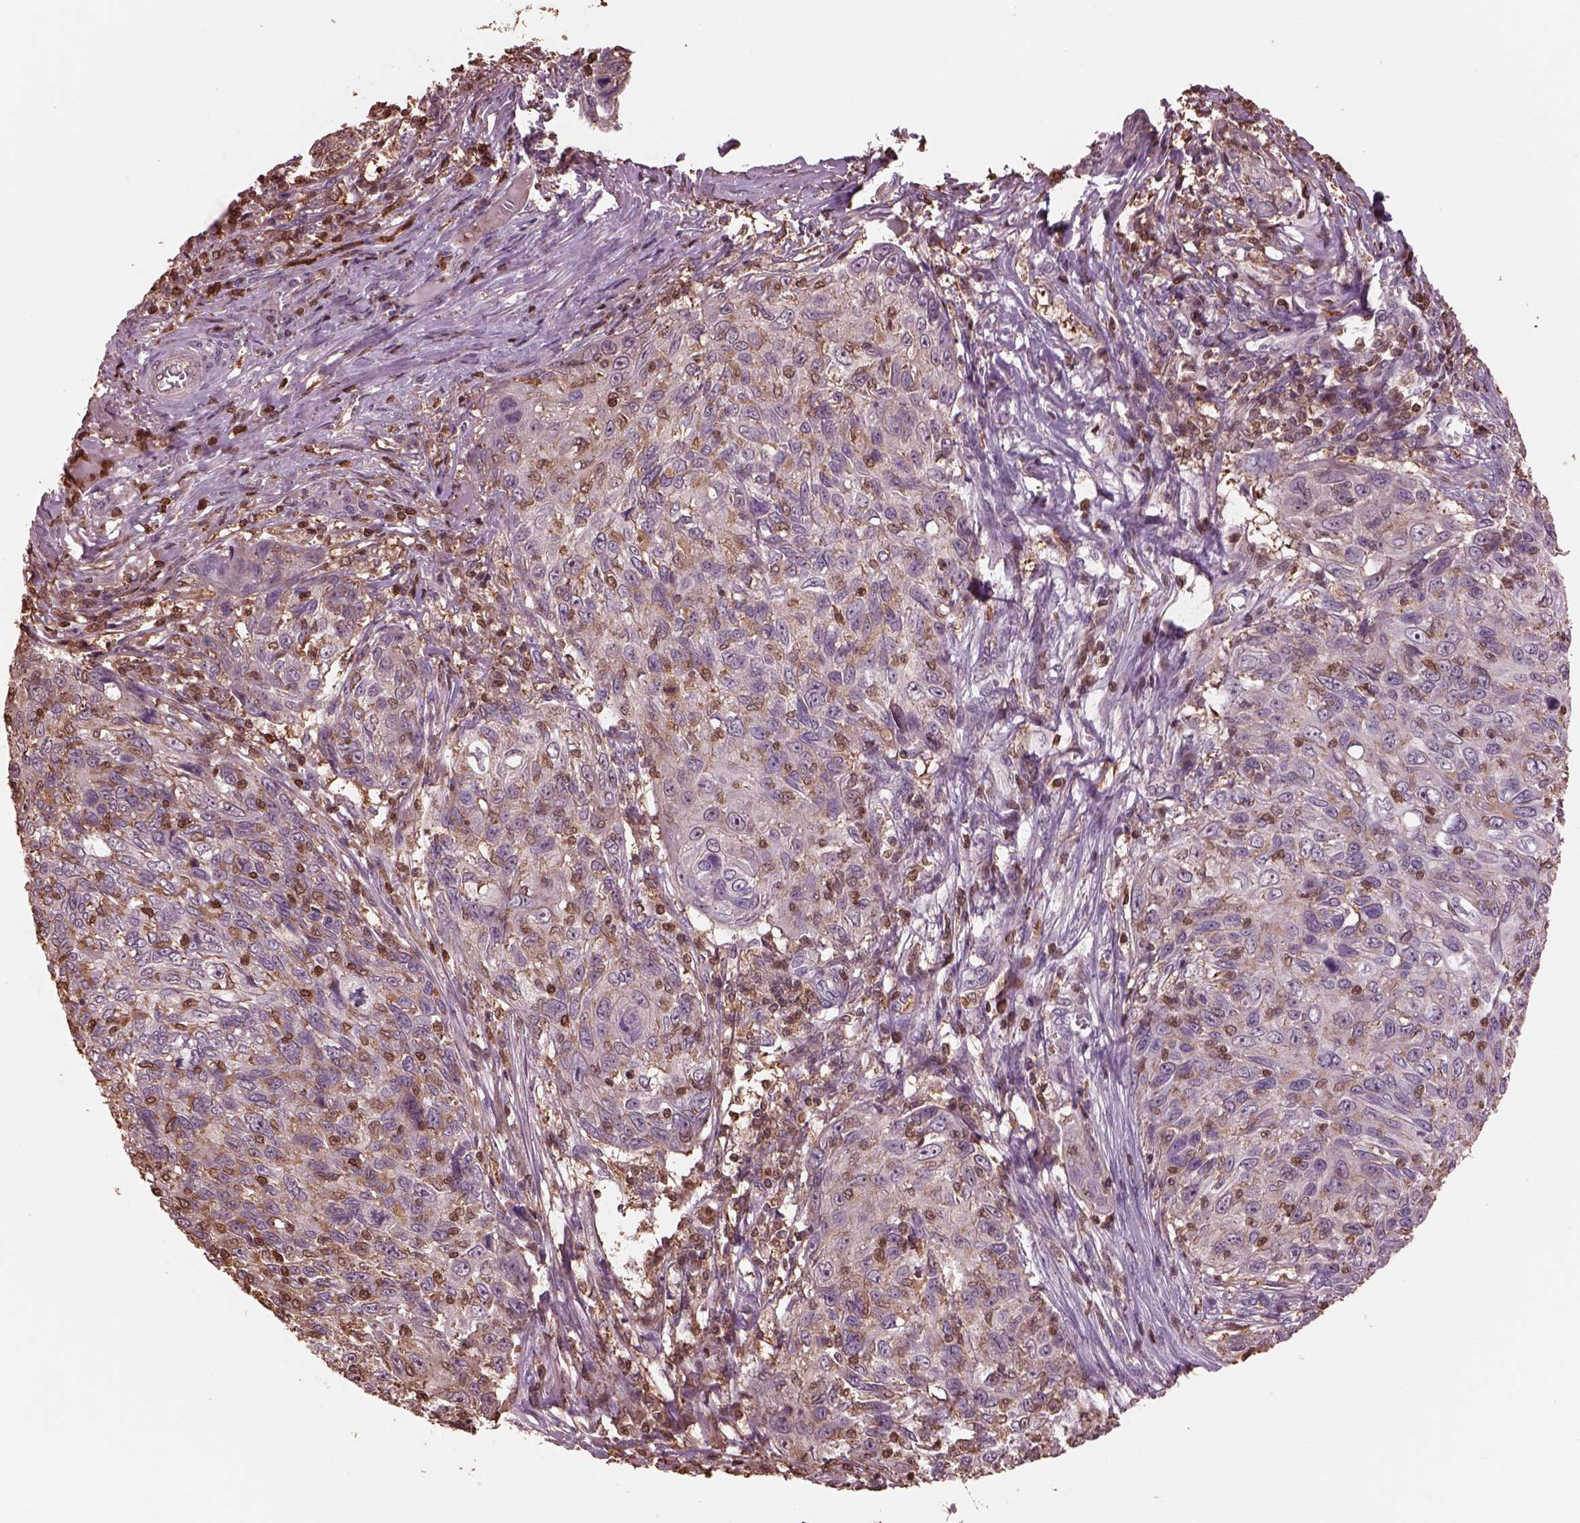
{"staining": {"intensity": "weak", "quantity": "<25%", "location": "cytoplasmic/membranous,nuclear"}, "tissue": "skin cancer", "cell_type": "Tumor cells", "image_type": "cancer", "snomed": [{"axis": "morphology", "description": "Squamous cell carcinoma, NOS"}, {"axis": "topography", "description": "Skin"}], "caption": "Immunohistochemistry (IHC) histopathology image of skin cancer stained for a protein (brown), which shows no expression in tumor cells.", "gene": "IL31RA", "patient": {"sex": "male", "age": 92}}